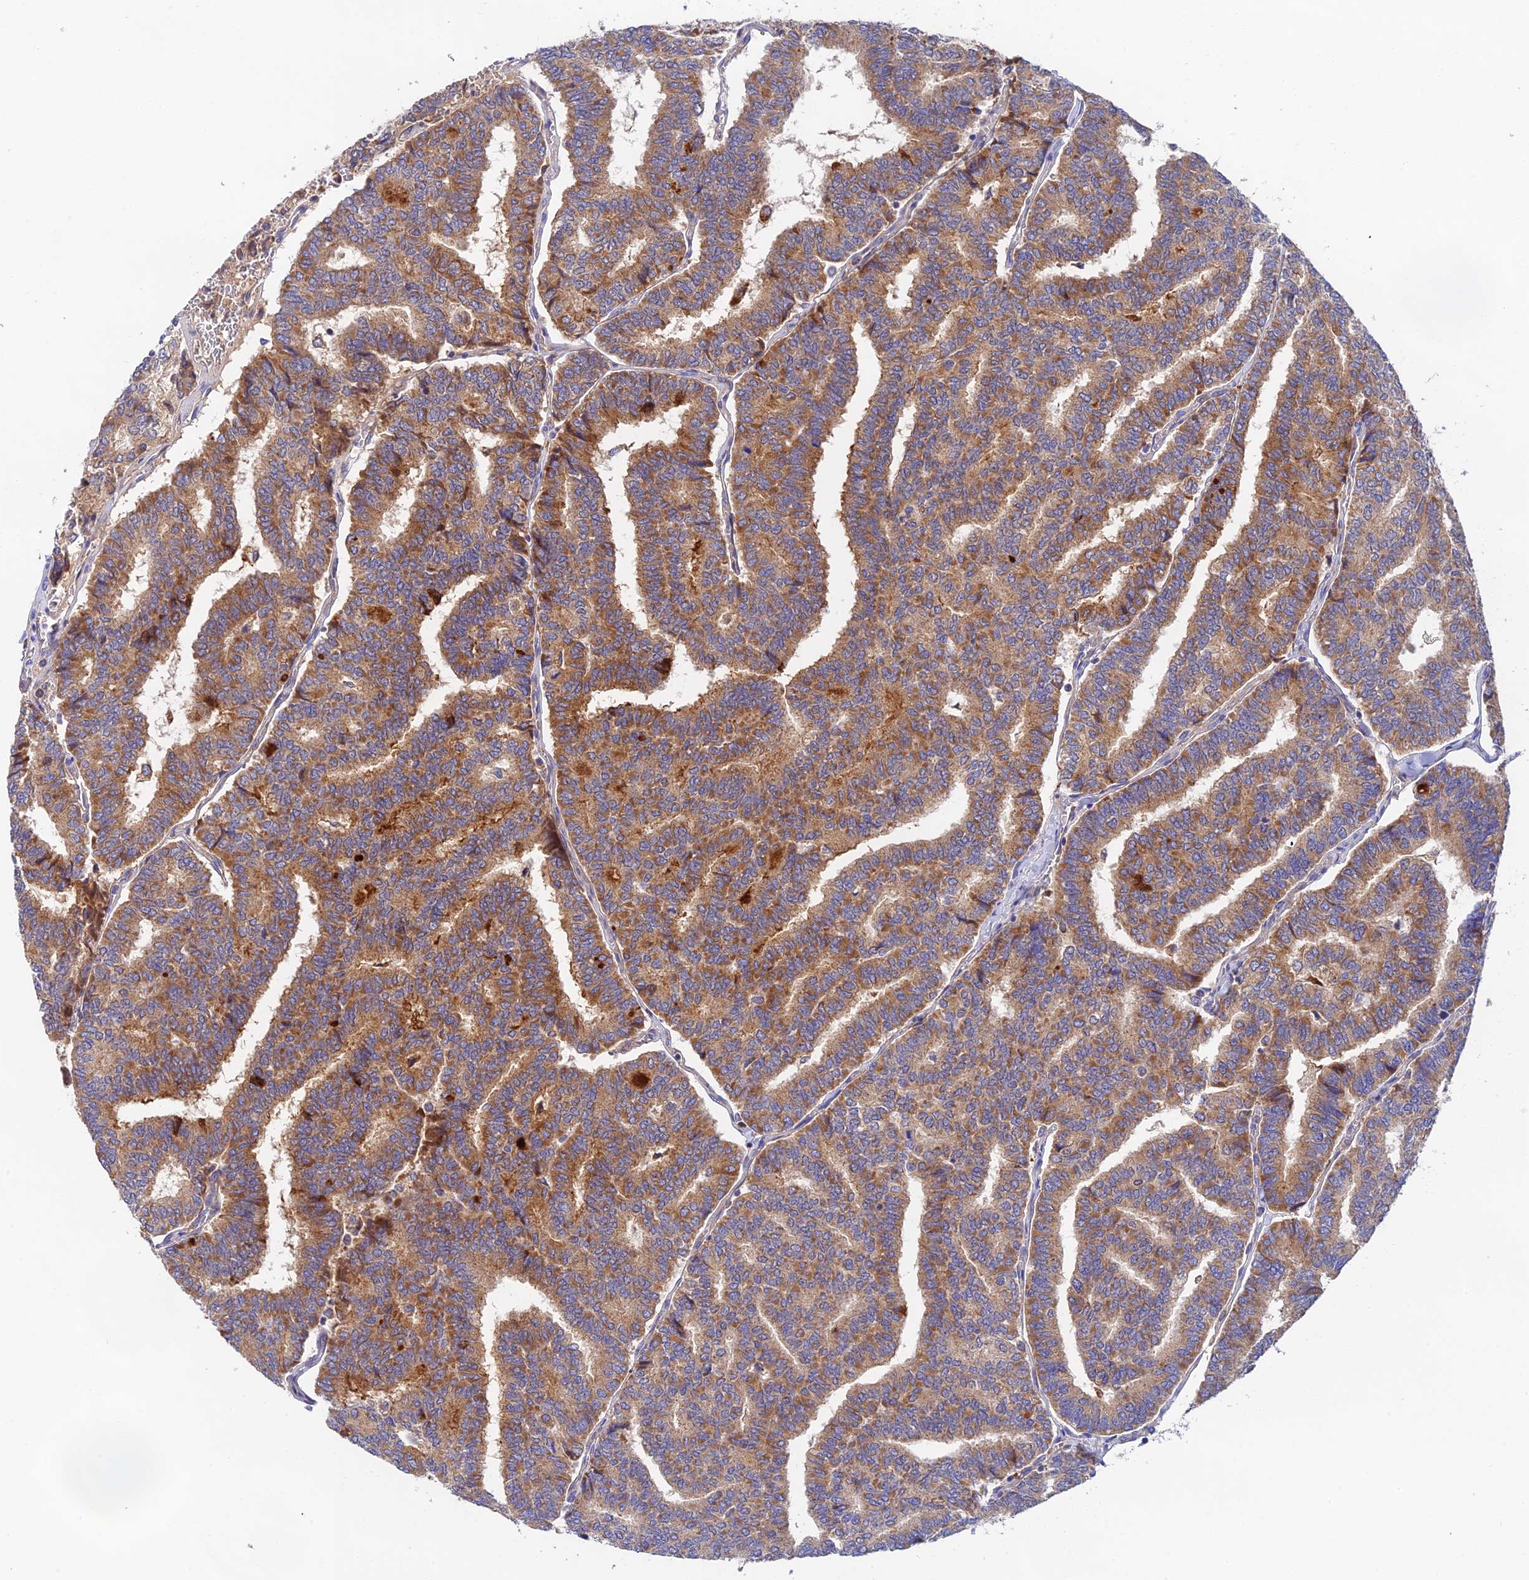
{"staining": {"intensity": "moderate", "quantity": ">75%", "location": "cytoplasmic/membranous"}, "tissue": "thyroid cancer", "cell_type": "Tumor cells", "image_type": "cancer", "snomed": [{"axis": "morphology", "description": "Papillary adenocarcinoma, NOS"}, {"axis": "topography", "description": "Thyroid gland"}], "caption": "IHC (DAB) staining of papillary adenocarcinoma (thyroid) exhibits moderate cytoplasmic/membranous protein positivity in approximately >75% of tumor cells.", "gene": "RANBP6", "patient": {"sex": "female", "age": 35}}